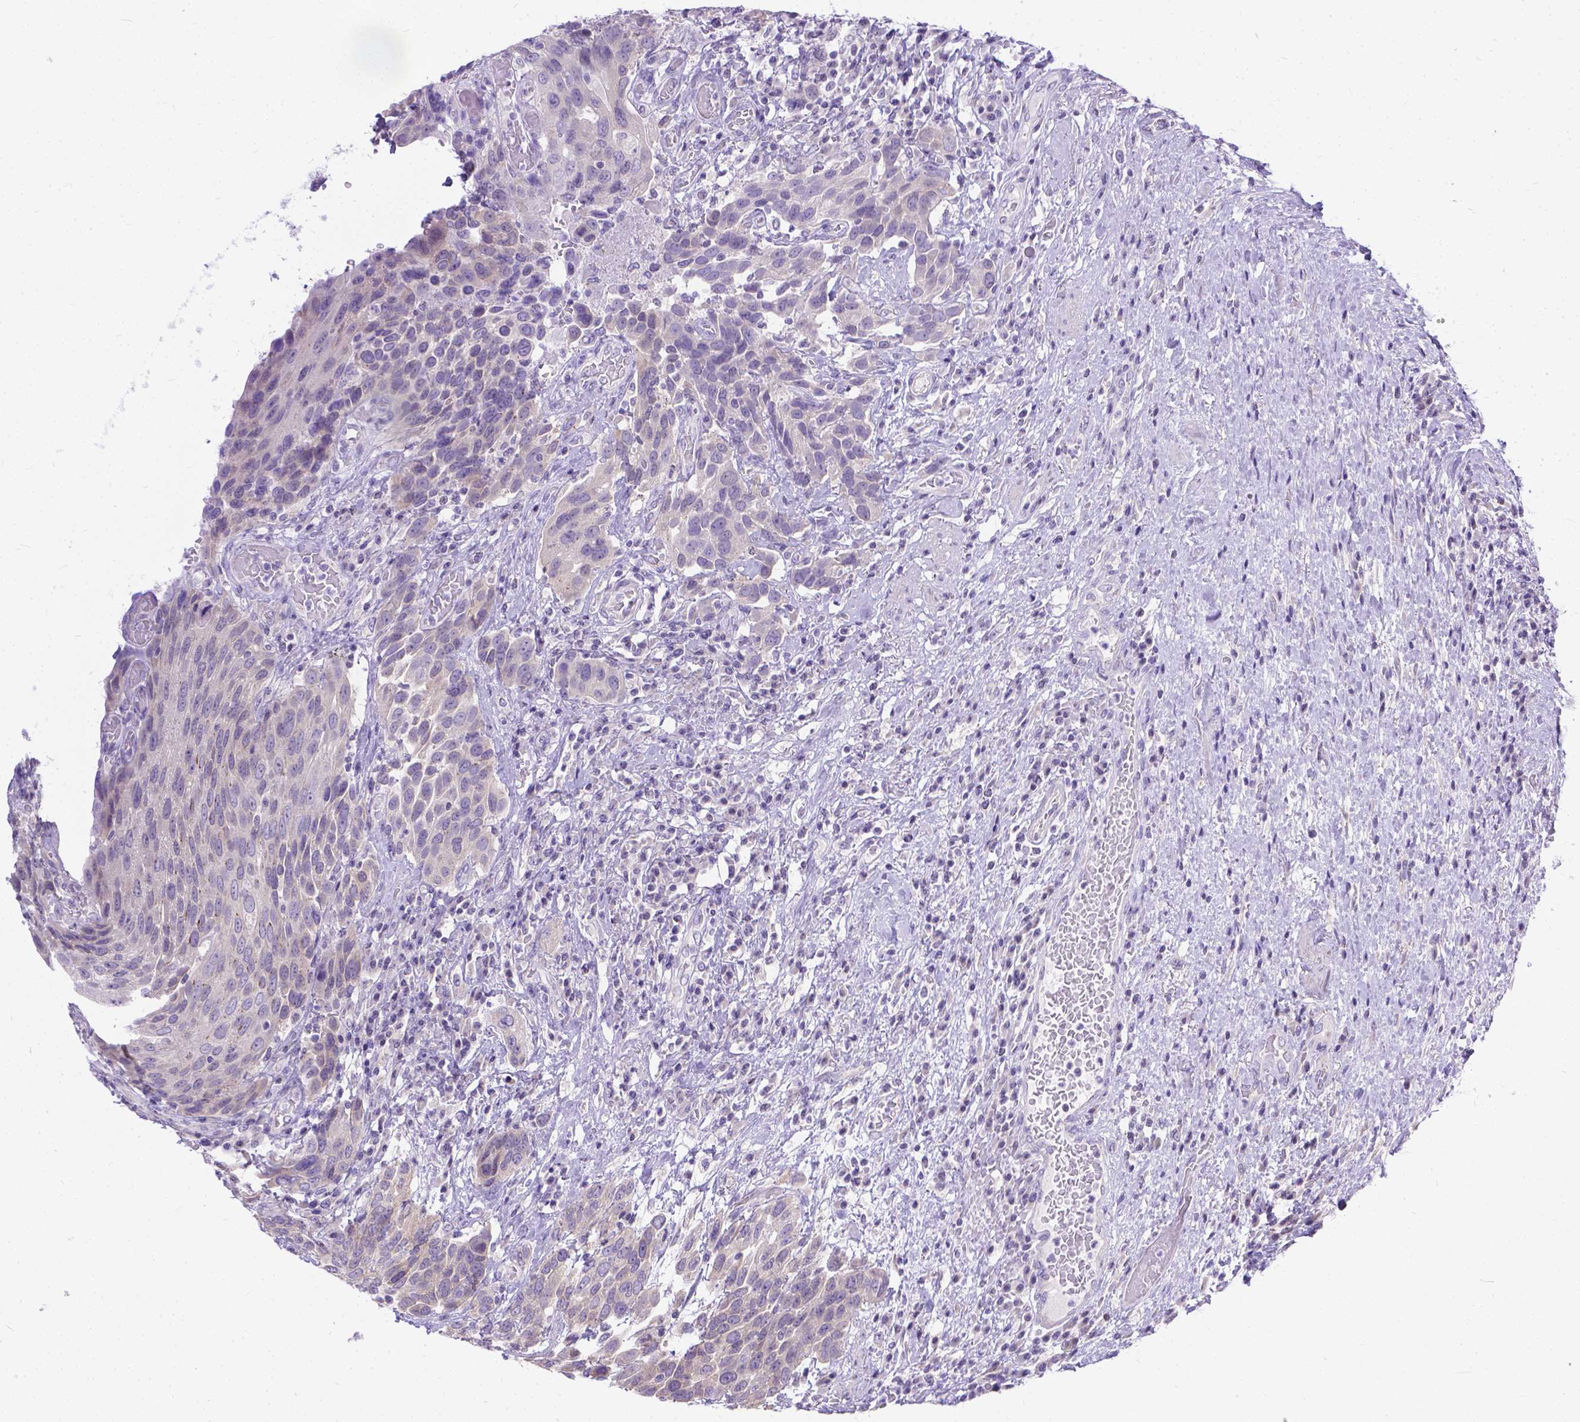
{"staining": {"intensity": "negative", "quantity": "none", "location": "none"}, "tissue": "urothelial cancer", "cell_type": "Tumor cells", "image_type": "cancer", "snomed": [{"axis": "morphology", "description": "Urothelial carcinoma, High grade"}, {"axis": "topography", "description": "Urinary bladder"}], "caption": "IHC image of high-grade urothelial carcinoma stained for a protein (brown), which shows no positivity in tumor cells.", "gene": "TTLL6", "patient": {"sex": "female", "age": 70}}